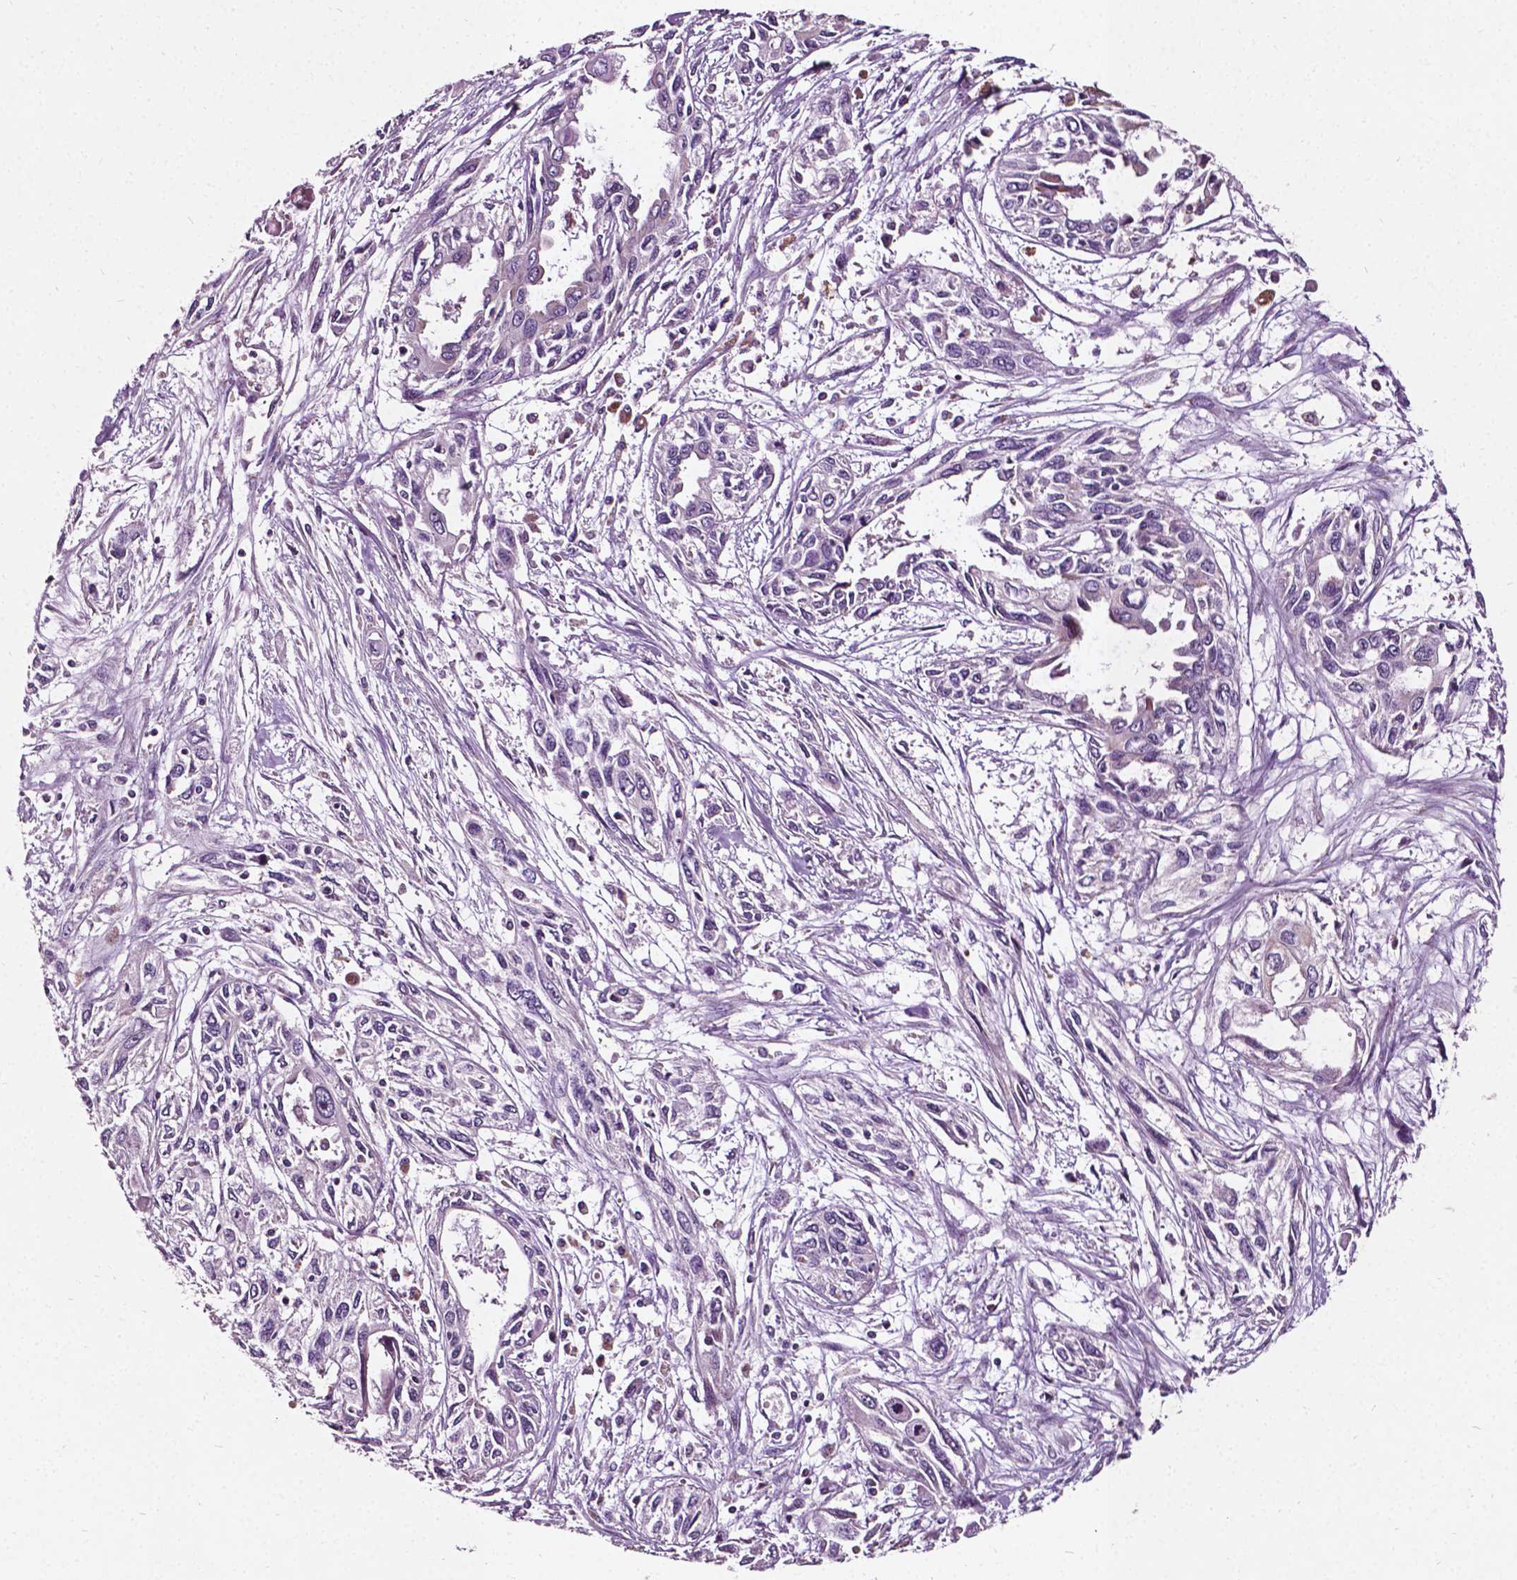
{"staining": {"intensity": "negative", "quantity": "none", "location": "none"}, "tissue": "pancreatic cancer", "cell_type": "Tumor cells", "image_type": "cancer", "snomed": [{"axis": "morphology", "description": "Adenocarcinoma, NOS"}, {"axis": "topography", "description": "Pancreas"}], "caption": "High magnification brightfield microscopy of pancreatic adenocarcinoma stained with DAB (brown) and counterstained with hematoxylin (blue): tumor cells show no significant positivity.", "gene": "ODF3L2", "patient": {"sex": "female", "age": 55}}